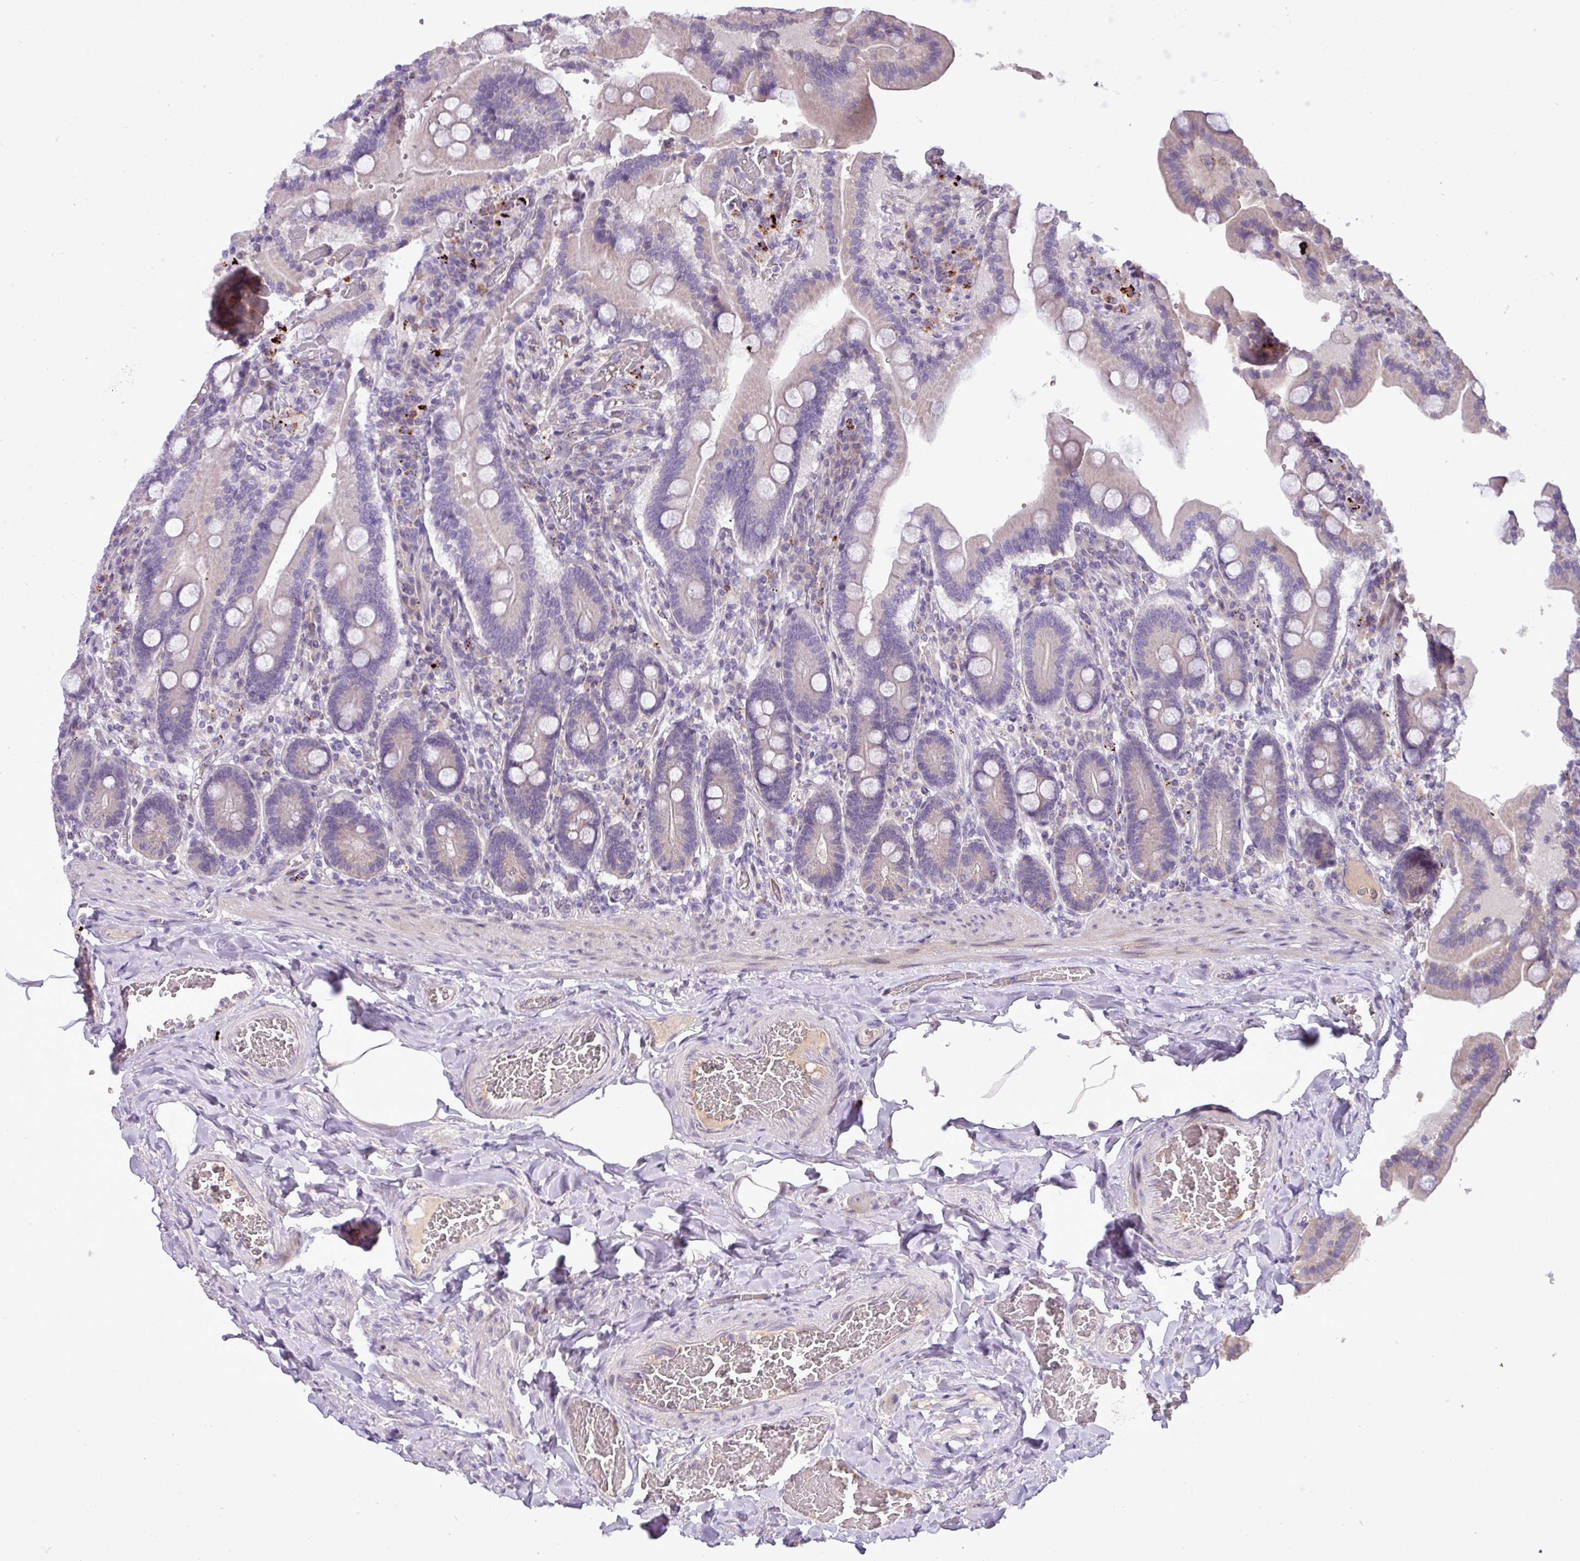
{"staining": {"intensity": "weak", "quantity": "25%-75%", "location": "cytoplasmic/membranous"}, "tissue": "duodenum", "cell_type": "Glandular cells", "image_type": "normal", "snomed": [{"axis": "morphology", "description": "Normal tissue, NOS"}, {"axis": "topography", "description": "Duodenum"}], "caption": "A high-resolution micrograph shows IHC staining of benign duodenum, which displays weak cytoplasmic/membranous positivity in approximately 25%-75% of glandular cells. (DAB (3,3'-diaminobenzidine) = brown stain, brightfield microscopy at high magnification).", "gene": "IL17A", "patient": {"sex": "female", "age": 62}}